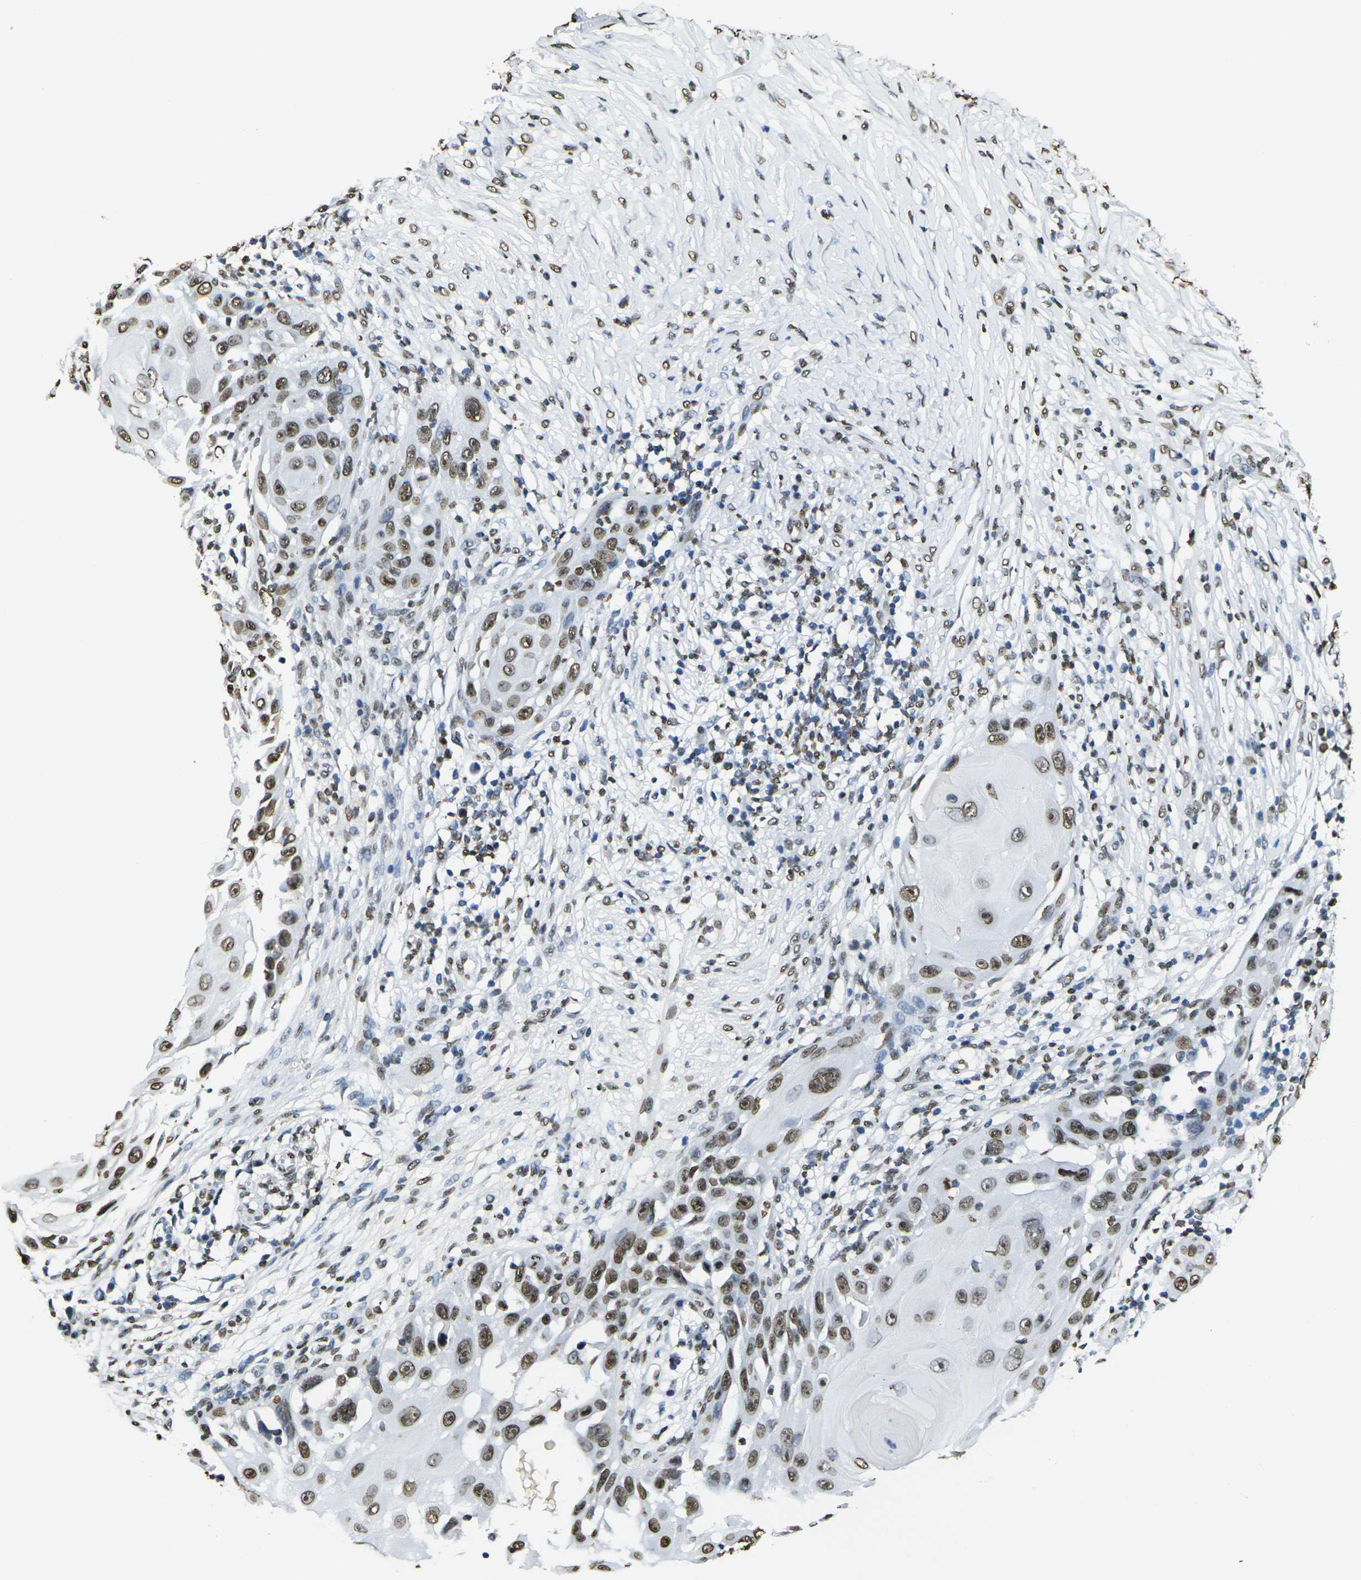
{"staining": {"intensity": "strong", "quantity": ">75%", "location": "nuclear"}, "tissue": "skin cancer", "cell_type": "Tumor cells", "image_type": "cancer", "snomed": [{"axis": "morphology", "description": "Squamous cell carcinoma, NOS"}, {"axis": "topography", "description": "Skin"}], "caption": "Human skin cancer (squamous cell carcinoma) stained with a protein marker demonstrates strong staining in tumor cells.", "gene": "DRAXIN", "patient": {"sex": "female", "age": 44}}